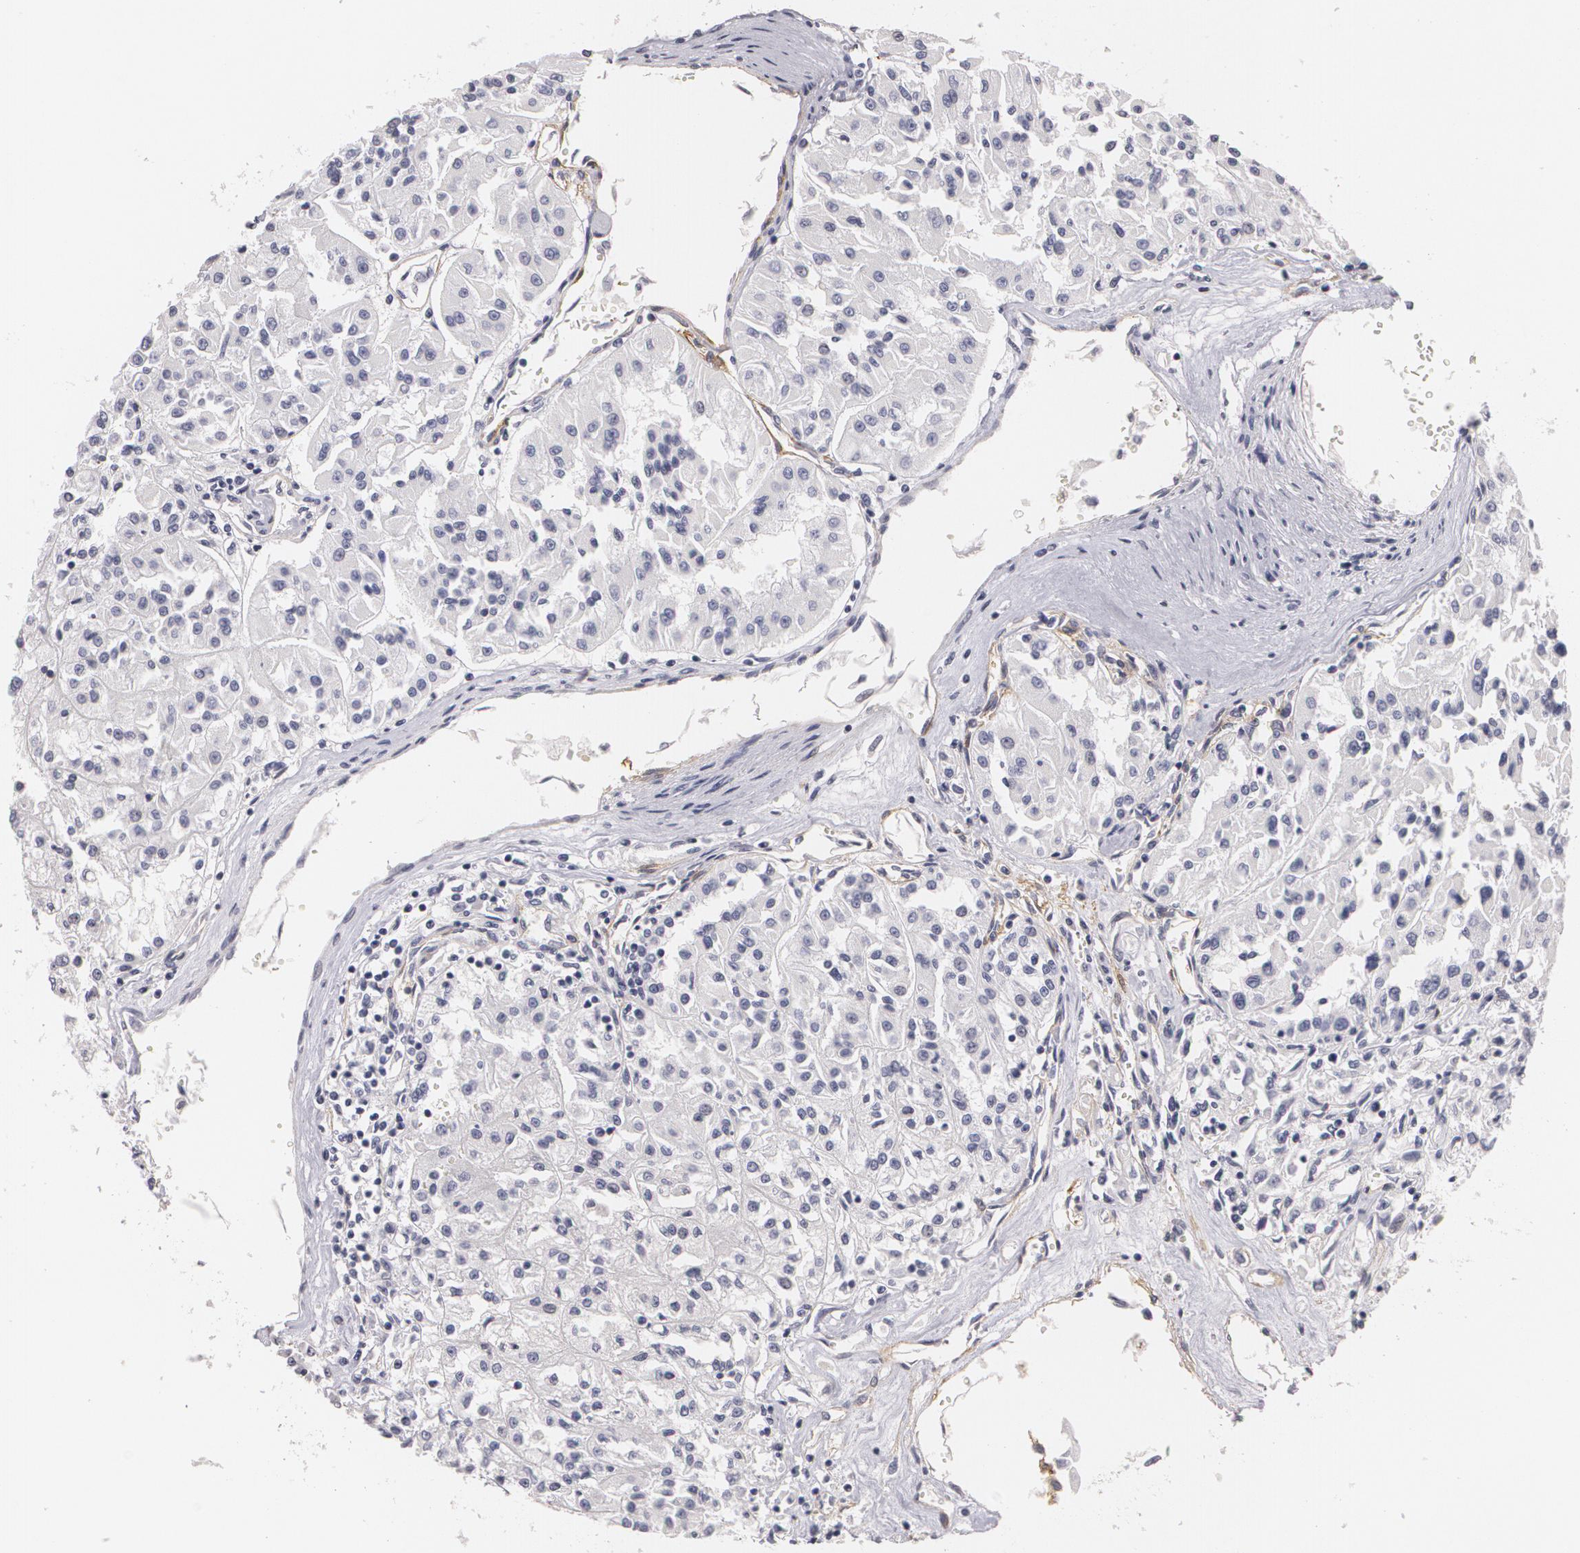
{"staining": {"intensity": "negative", "quantity": "none", "location": "none"}, "tissue": "renal cancer", "cell_type": "Tumor cells", "image_type": "cancer", "snomed": [{"axis": "morphology", "description": "Adenocarcinoma, NOS"}, {"axis": "topography", "description": "Kidney"}], "caption": "The immunohistochemistry micrograph has no significant expression in tumor cells of adenocarcinoma (renal) tissue.", "gene": "NGFR", "patient": {"sex": "male", "age": 78}}